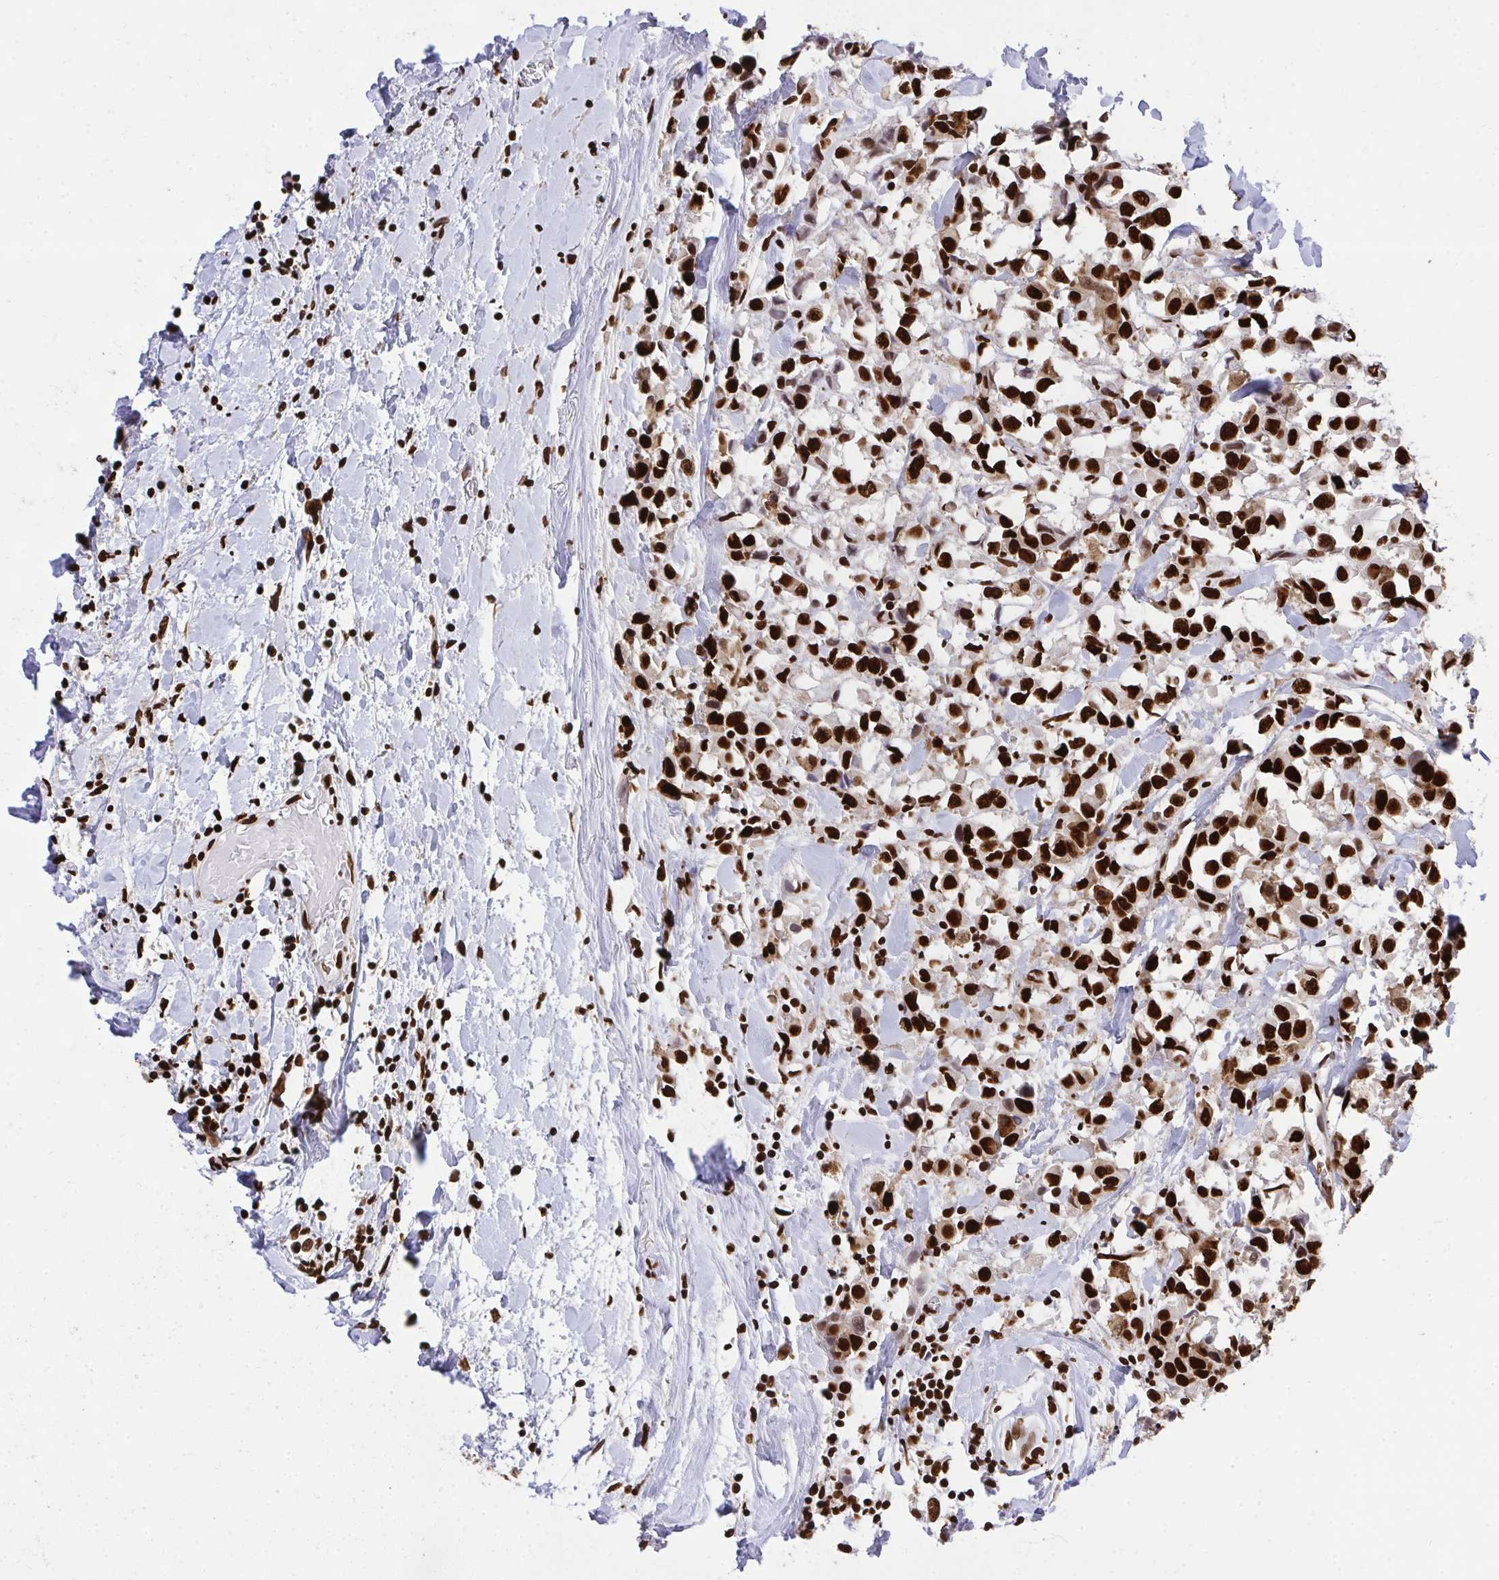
{"staining": {"intensity": "strong", "quantity": ">75%", "location": "nuclear"}, "tissue": "breast cancer", "cell_type": "Tumor cells", "image_type": "cancer", "snomed": [{"axis": "morphology", "description": "Duct carcinoma"}, {"axis": "topography", "description": "Breast"}], "caption": "Brown immunohistochemical staining in breast invasive ductal carcinoma displays strong nuclear positivity in about >75% of tumor cells.", "gene": "HNRNPL", "patient": {"sex": "female", "age": 61}}